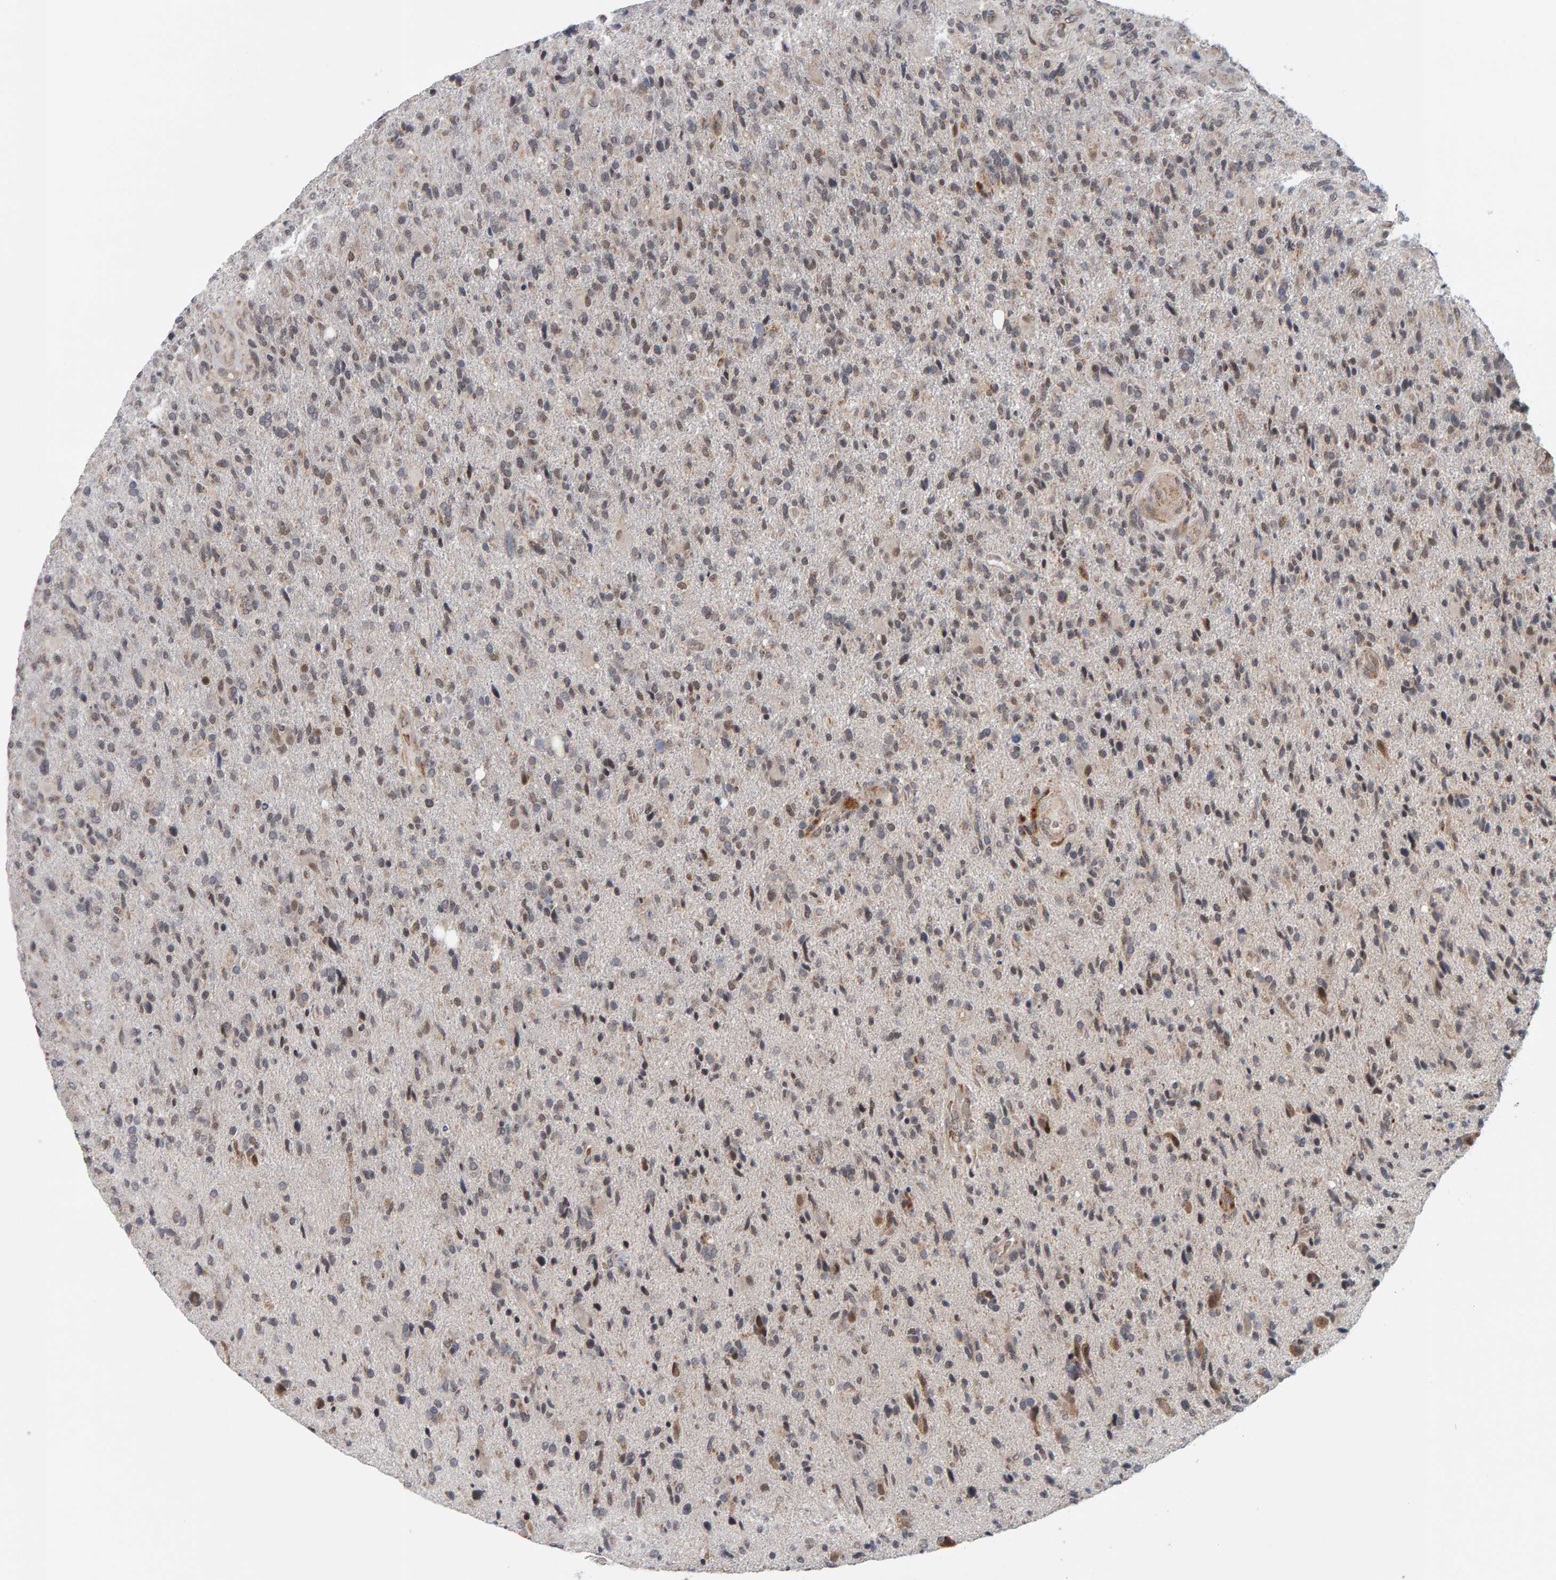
{"staining": {"intensity": "weak", "quantity": "25%-75%", "location": "cytoplasmic/membranous,nuclear"}, "tissue": "glioma", "cell_type": "Tumor cells", "image_type": "cancer", "snomed": [{"axis": "morphology", "description": "Glioma, malignant, High grade"}, {"axis": "topography", "description": "Brain"}], "caption": "Protein expression analysis of human malignant high-grade glioma reveals weak cytoplasmic/membranous and nuclear positivity in about 25%-75% of tumor cells. The protein is shown in brown color, while the nuclei are stained blue.", "gene": "DAP3", "patient": {"sex": "male", "age": 72}}